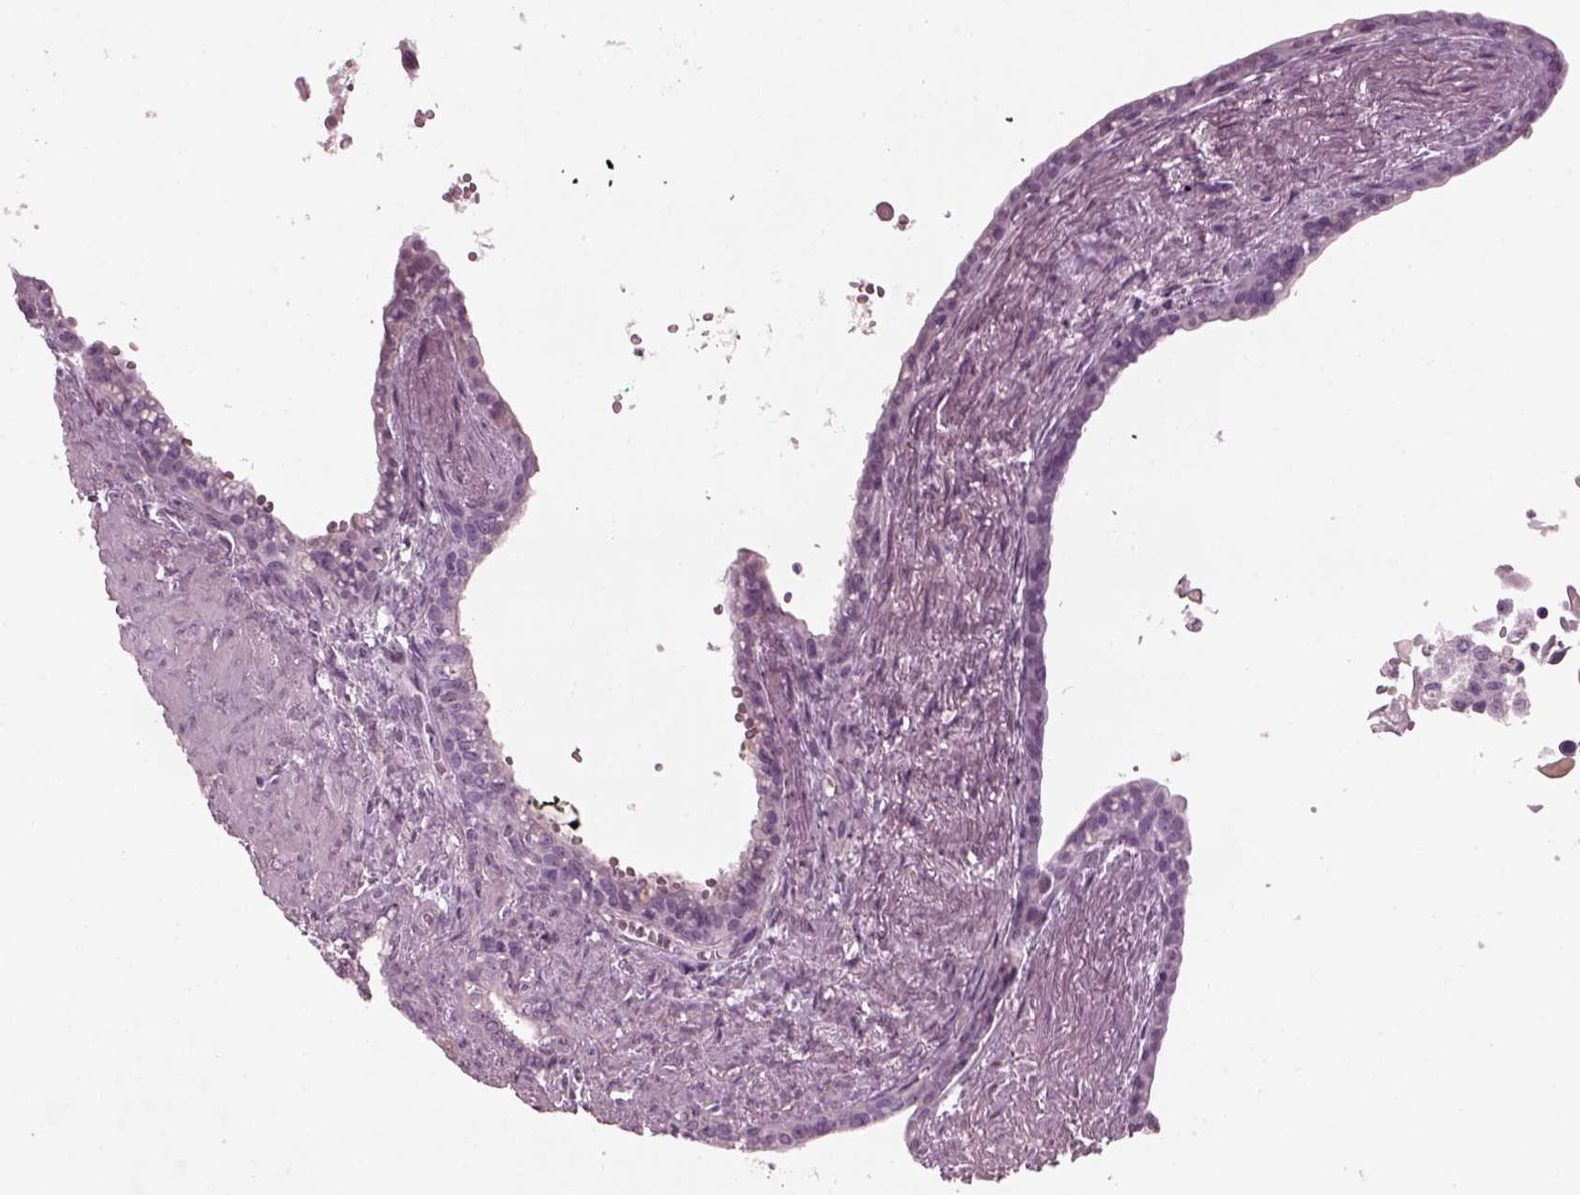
{"staining": {"intensity": "negative", "quantity": "none", "location": "none"}, "tissue": "seminal vesicle", "cell_type": "Glandular cells", "image_type": "normal", "snomed": [{"axis": "morphology", "description": "Normal tissue, NOS"}, {"axis": "morphology", "description": "Urothelial carcinoma, NOS"}, {"axis": "topography", "description": "Urinary bladder"}, {"axis": "topography", "description": "Seminal veicle"}], "caption": "Histopathology image shows no protein staining in glandular cells of benign seminal vesicle.", "gene": "DPYSL5", "patient": {"sex": "male", "age": 76}}